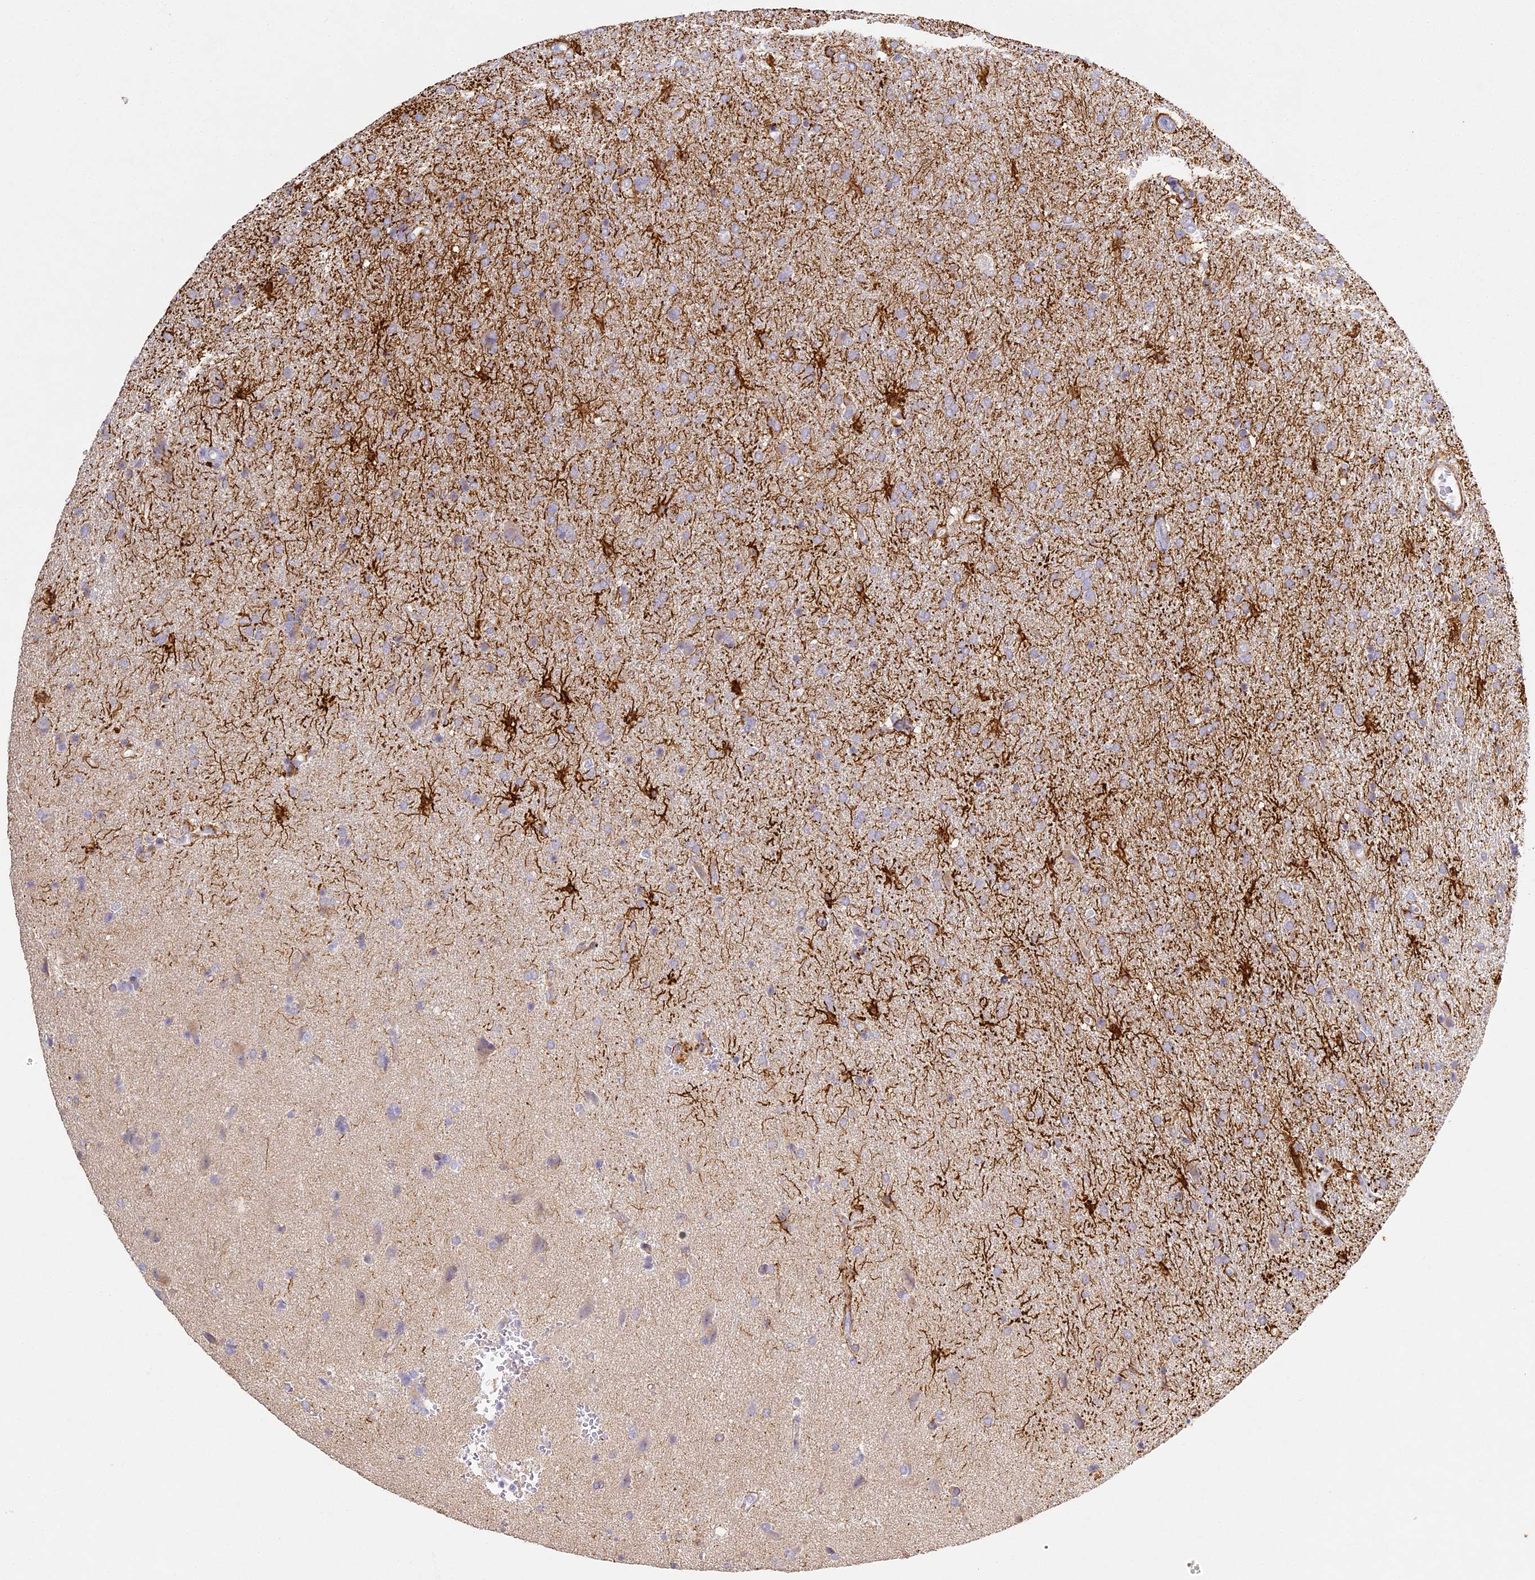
{"staining": {"intensity": "negative", "quantity": "none", "location": "none"}, "tissue": "glioma", "cell_type": "Tumor cells", "image_type": "cancer", "snomed": [{"axis": "morphology", "description": "Glioma, malignant, High grade"}, {"axis": "topography", "description": "Brain"}], "caption": "Tumor cells show no significant expression in glioma.", "gene": "MED28", "patient": {"sex": "male", "age": 72}}